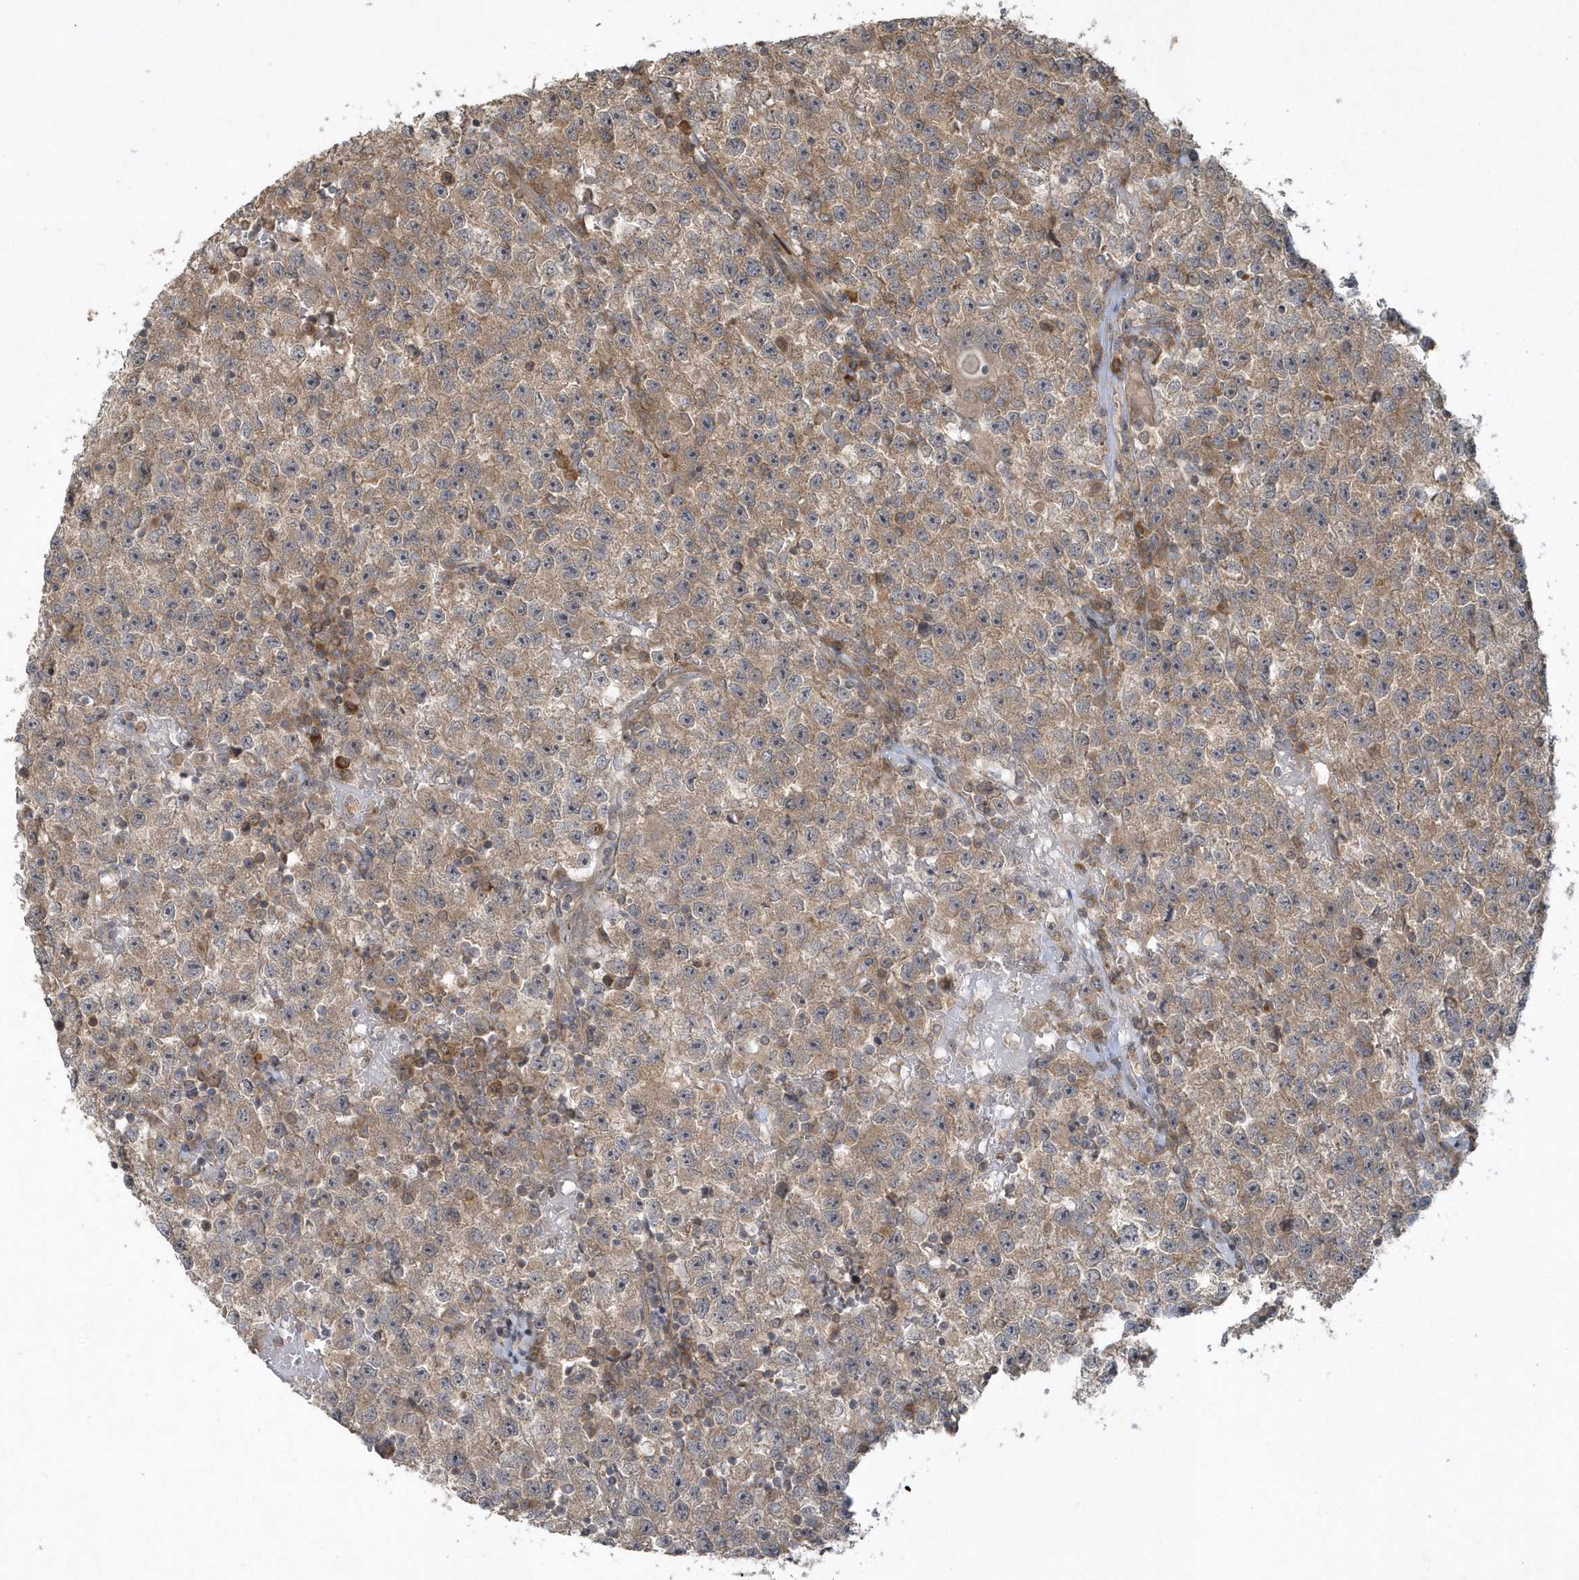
{"staining": {"intensity": "moderate", "quantity": ">75%", "location": "cytoplasmic/membranous"}, "tissue": "testis cancer", "cell_type": "Tumor cells", "image_type": "cancer", "snomed": [{"axis": "morphology", "description": "Seminoma, NOS"}, {"axis": "topography", "description": "Testis"}], "caption": "Protein positivity by IHC demonstrates moderate cytoplasmic/membranous positivity in about >75% of tumor cells in seminoma (testis).", "gene": "THG1L", "patient": {"sex": "male", "age": 22}}